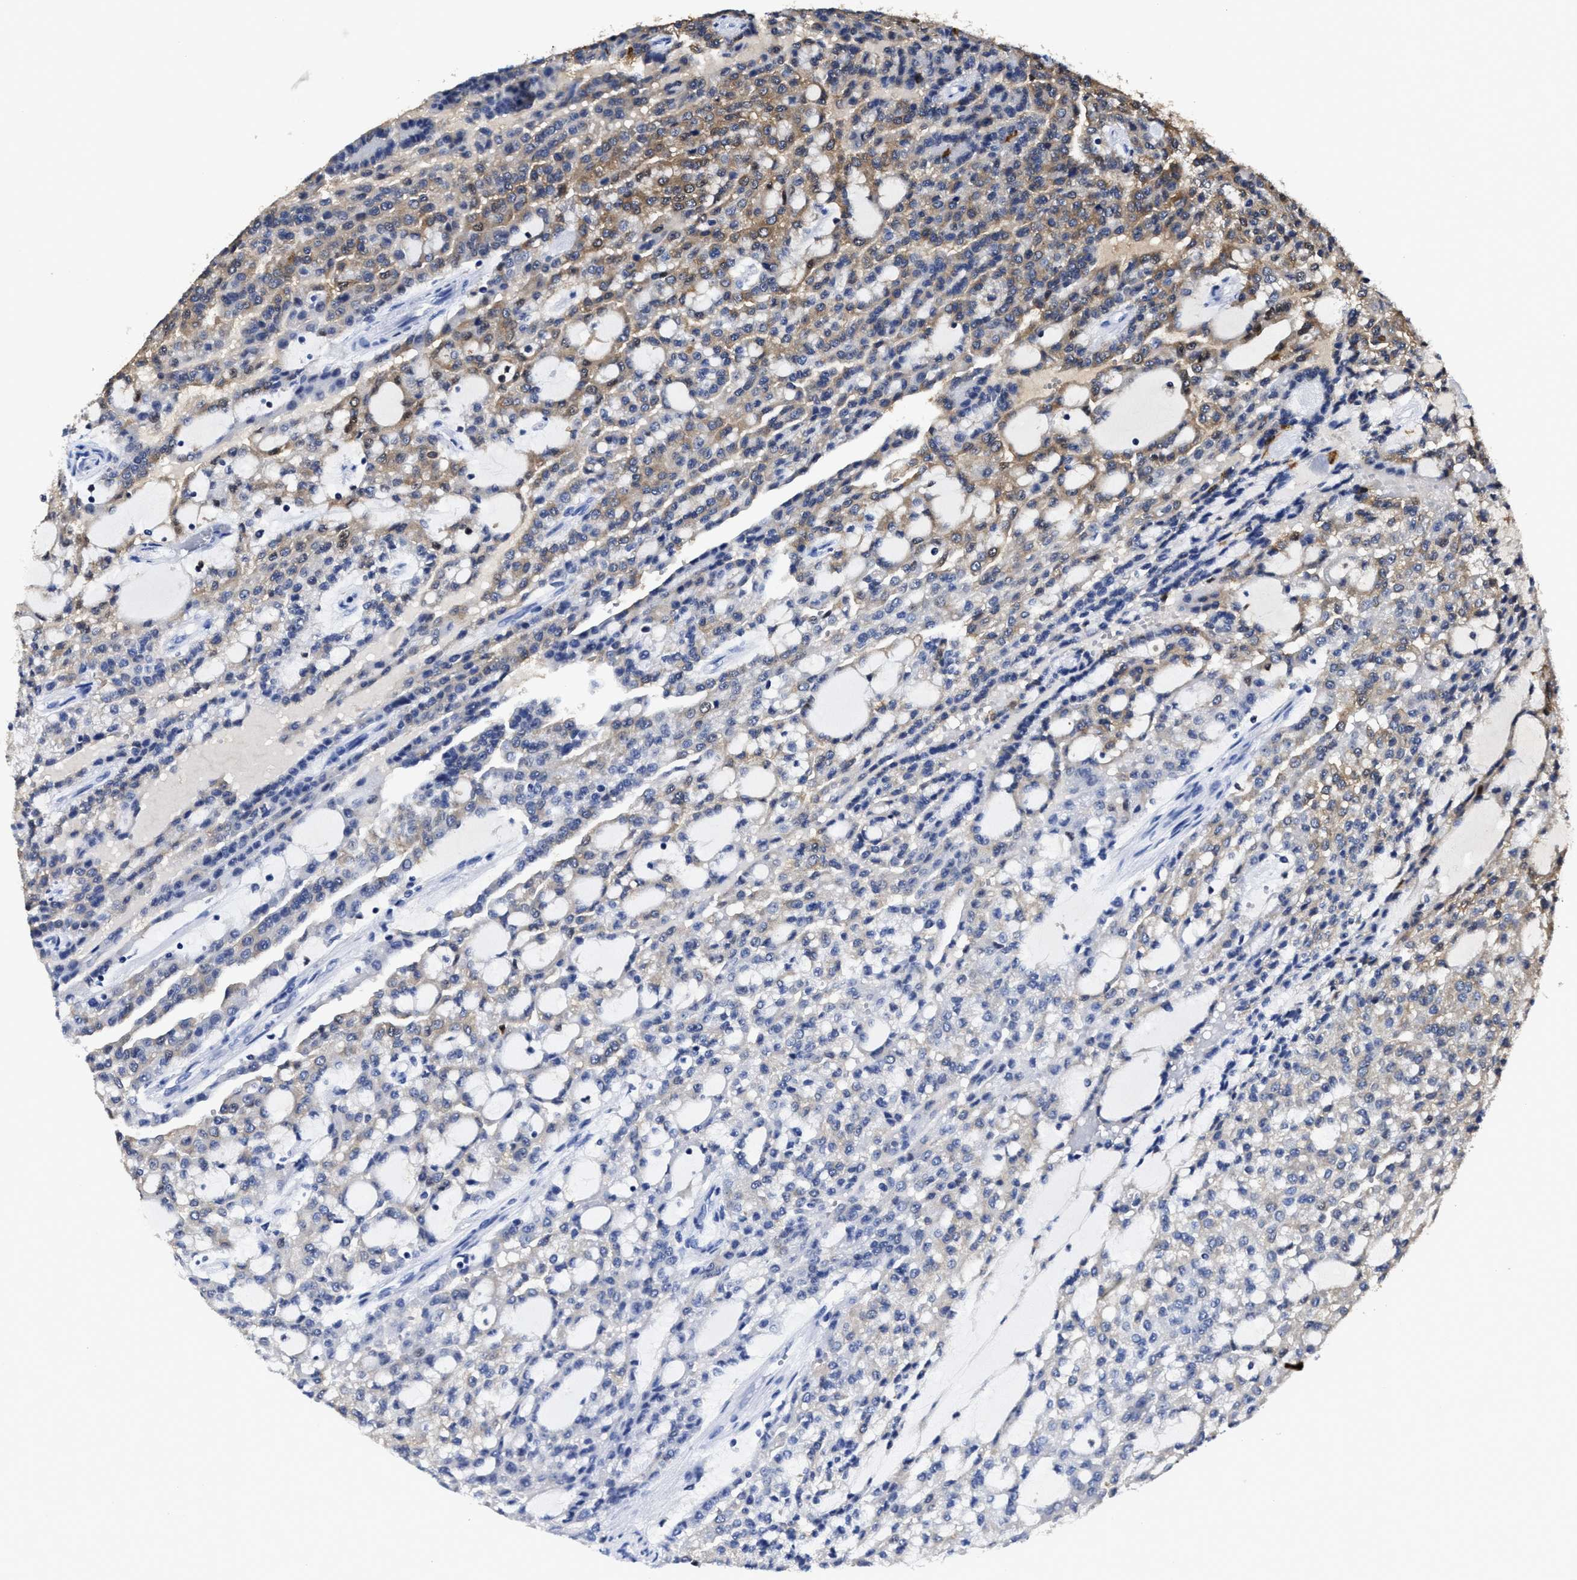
{"staining": {"intensity": "moderate", "quantity": "25%-75%", "location": "cytoplasmic/membranous"}, "tissue": "renal cancer", "cell_type": "Tumor cells", "image_type": "cancer", "snomed": [{"axis": "morphology", "description": "Adenocarcinoma, NOS"}, {"axis": "topography", "description": "Kidney"}], "caption": "Brown immunohistochemical staining in adenocarcinoma (renal) shows moderate cytoplasmic/membranous staining in about 25%-75% of tumor cells.", "gene": "PRPF4B", "patient": {"sex": "male", "age": 63}}